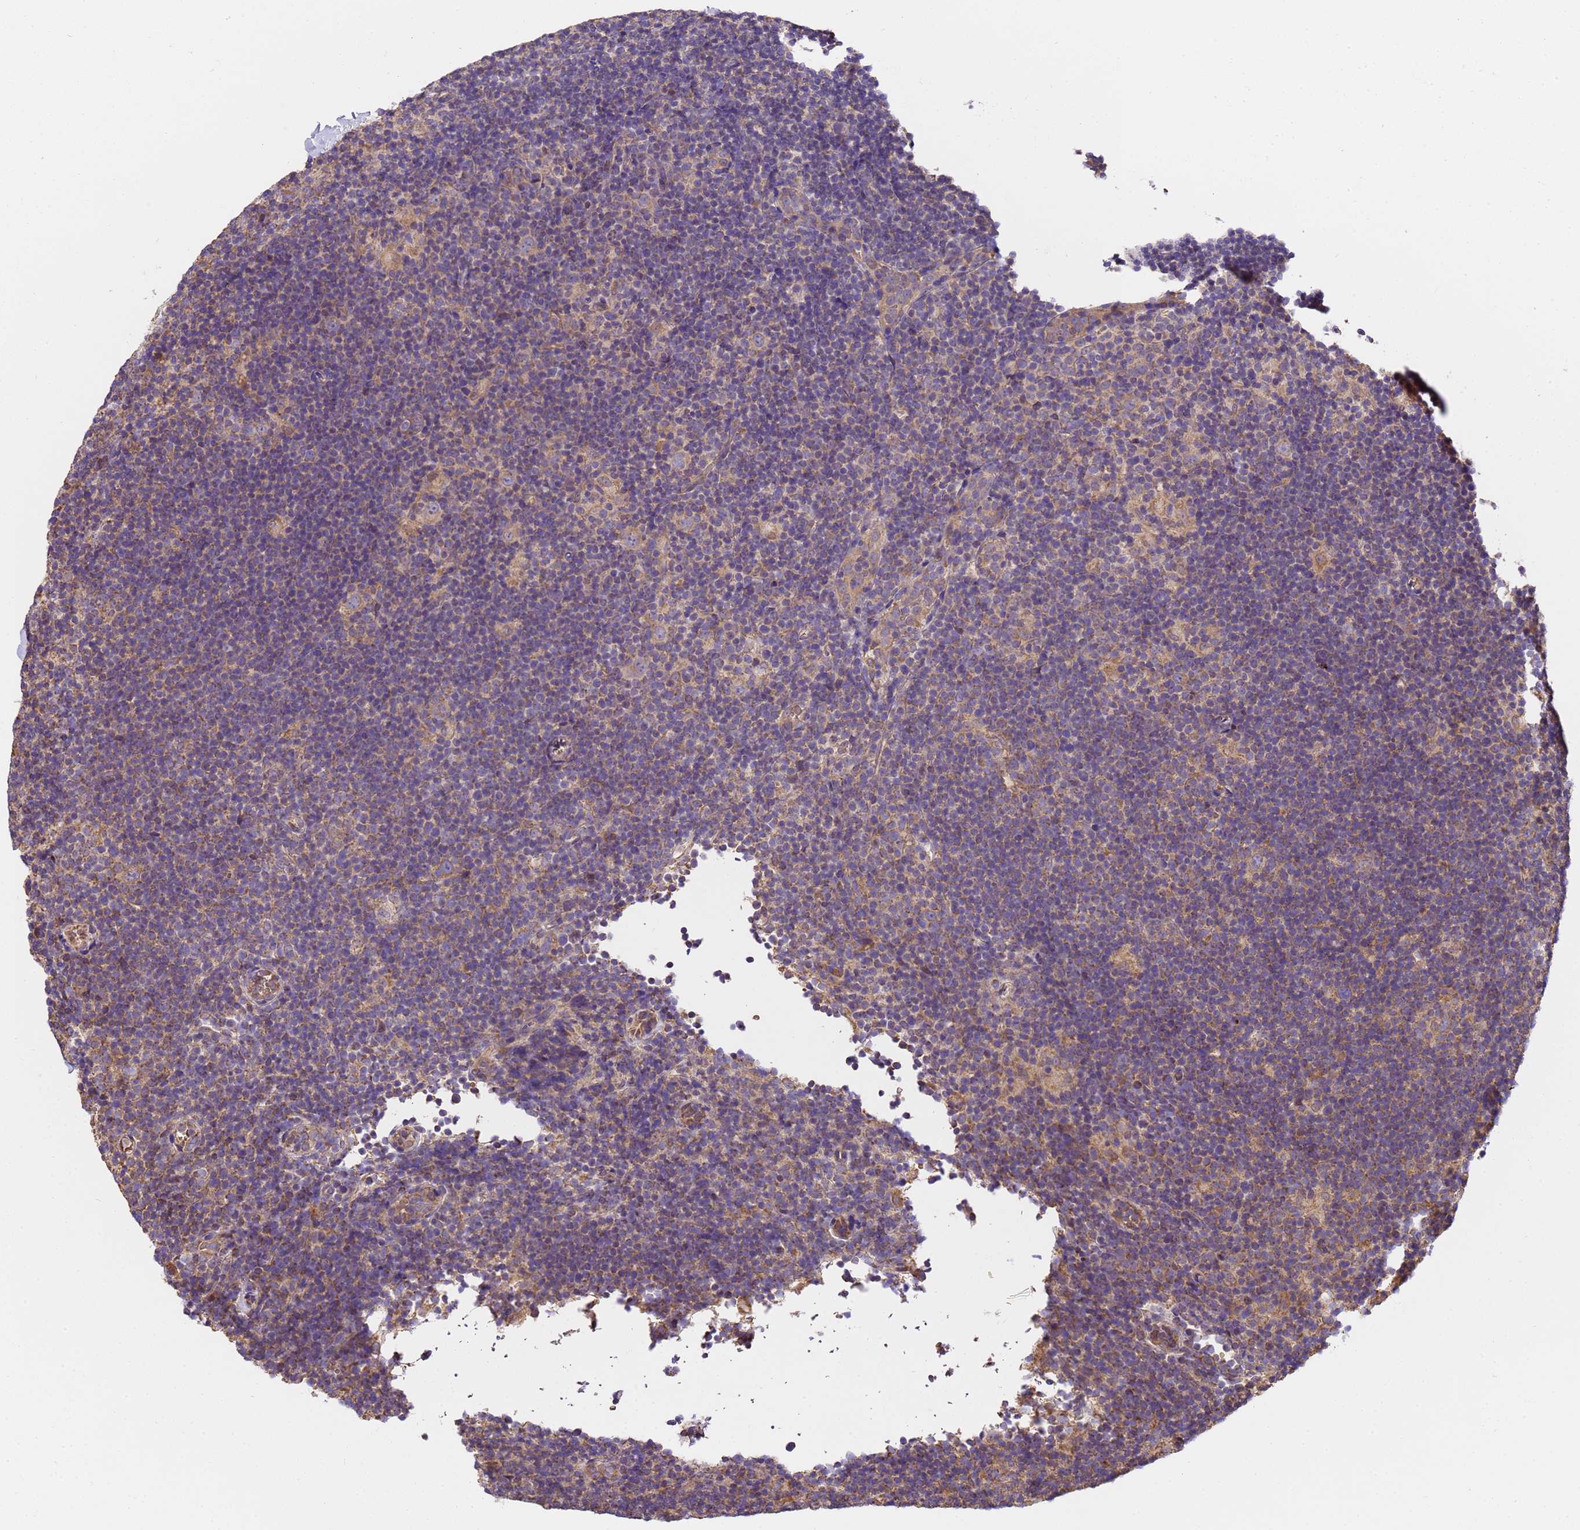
{"staining": {"intensity": "weak", "quantity": ">75%", "location": "cytoplasmic/membranous"}, "tissue": "lymphoma", "cell_type": "Tumor cells", "image_type": "cancer", "snomed": [{"axis": "morphology", "description": "Hodgkin's disease, NOS"}, {"axis": "topography", "description": "Lymph node"}], "caption": "Human lymphoma stained with a brown dye shows weak cytoplasmic/membranous positive positivity in approximately >75% of tumor cells.", "gene": "LRRIQ1", "patient": {"sex": "female", "age": 57}}